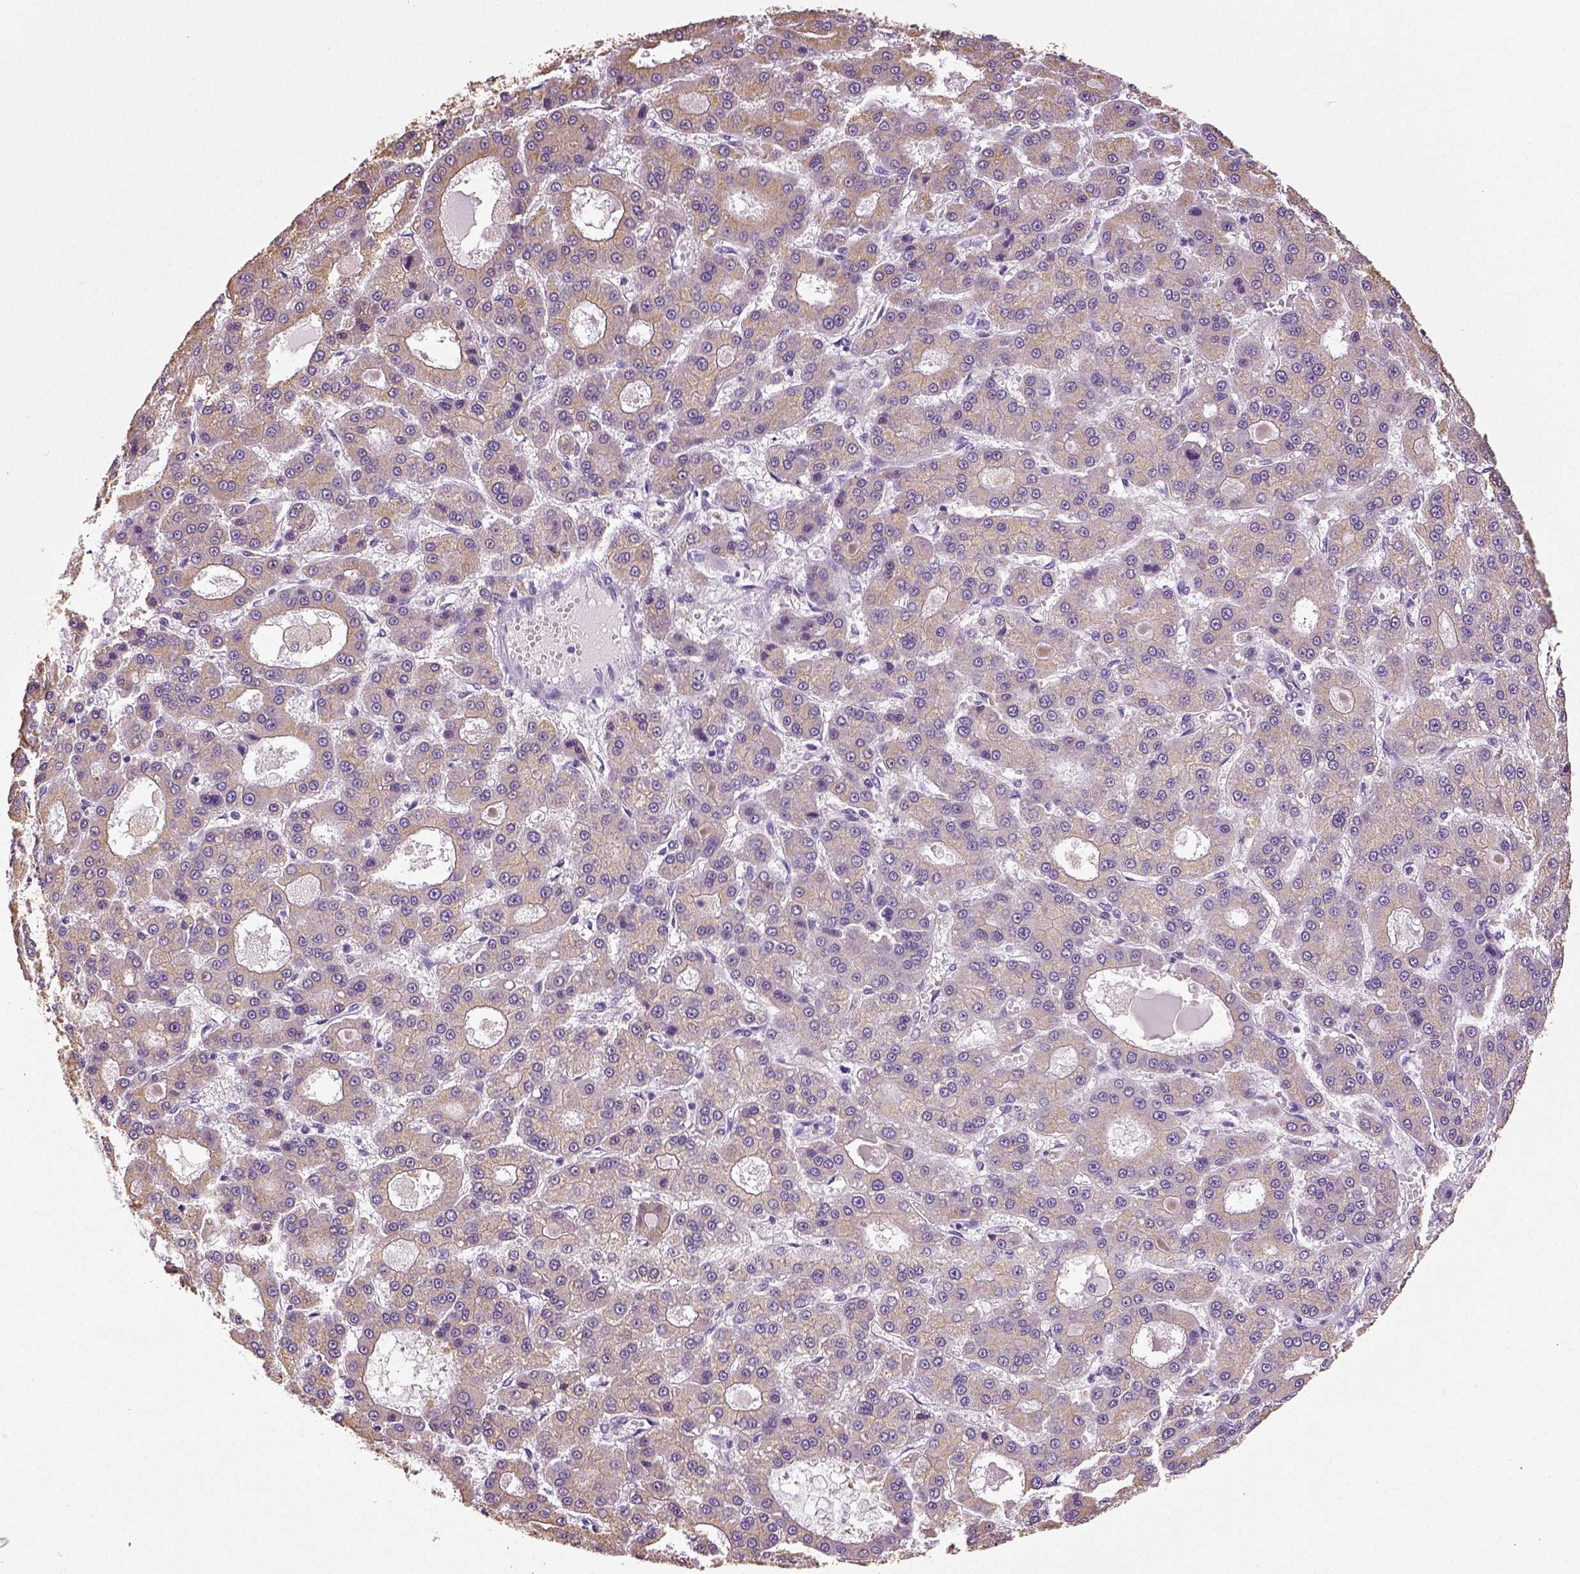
{"staining": {"intensity": "negative", "quantity": "none", "location": "none"}, "tissue": "liver cancer", "cell_type": "Tumor cells", "image_type": "cancer", "snomed": [{"axis": "morphology", "description": "Carcinoma, Hepatocellular, NOS"}, {"axis": "topography", "description": "Liver"}], "caption": "Photomicrograph shows no significant protein expression in tumor cells of liver hepatocellular carcinoma.", "gene": "NECAB2", "patient": {"sex": "male", "age": 70}}